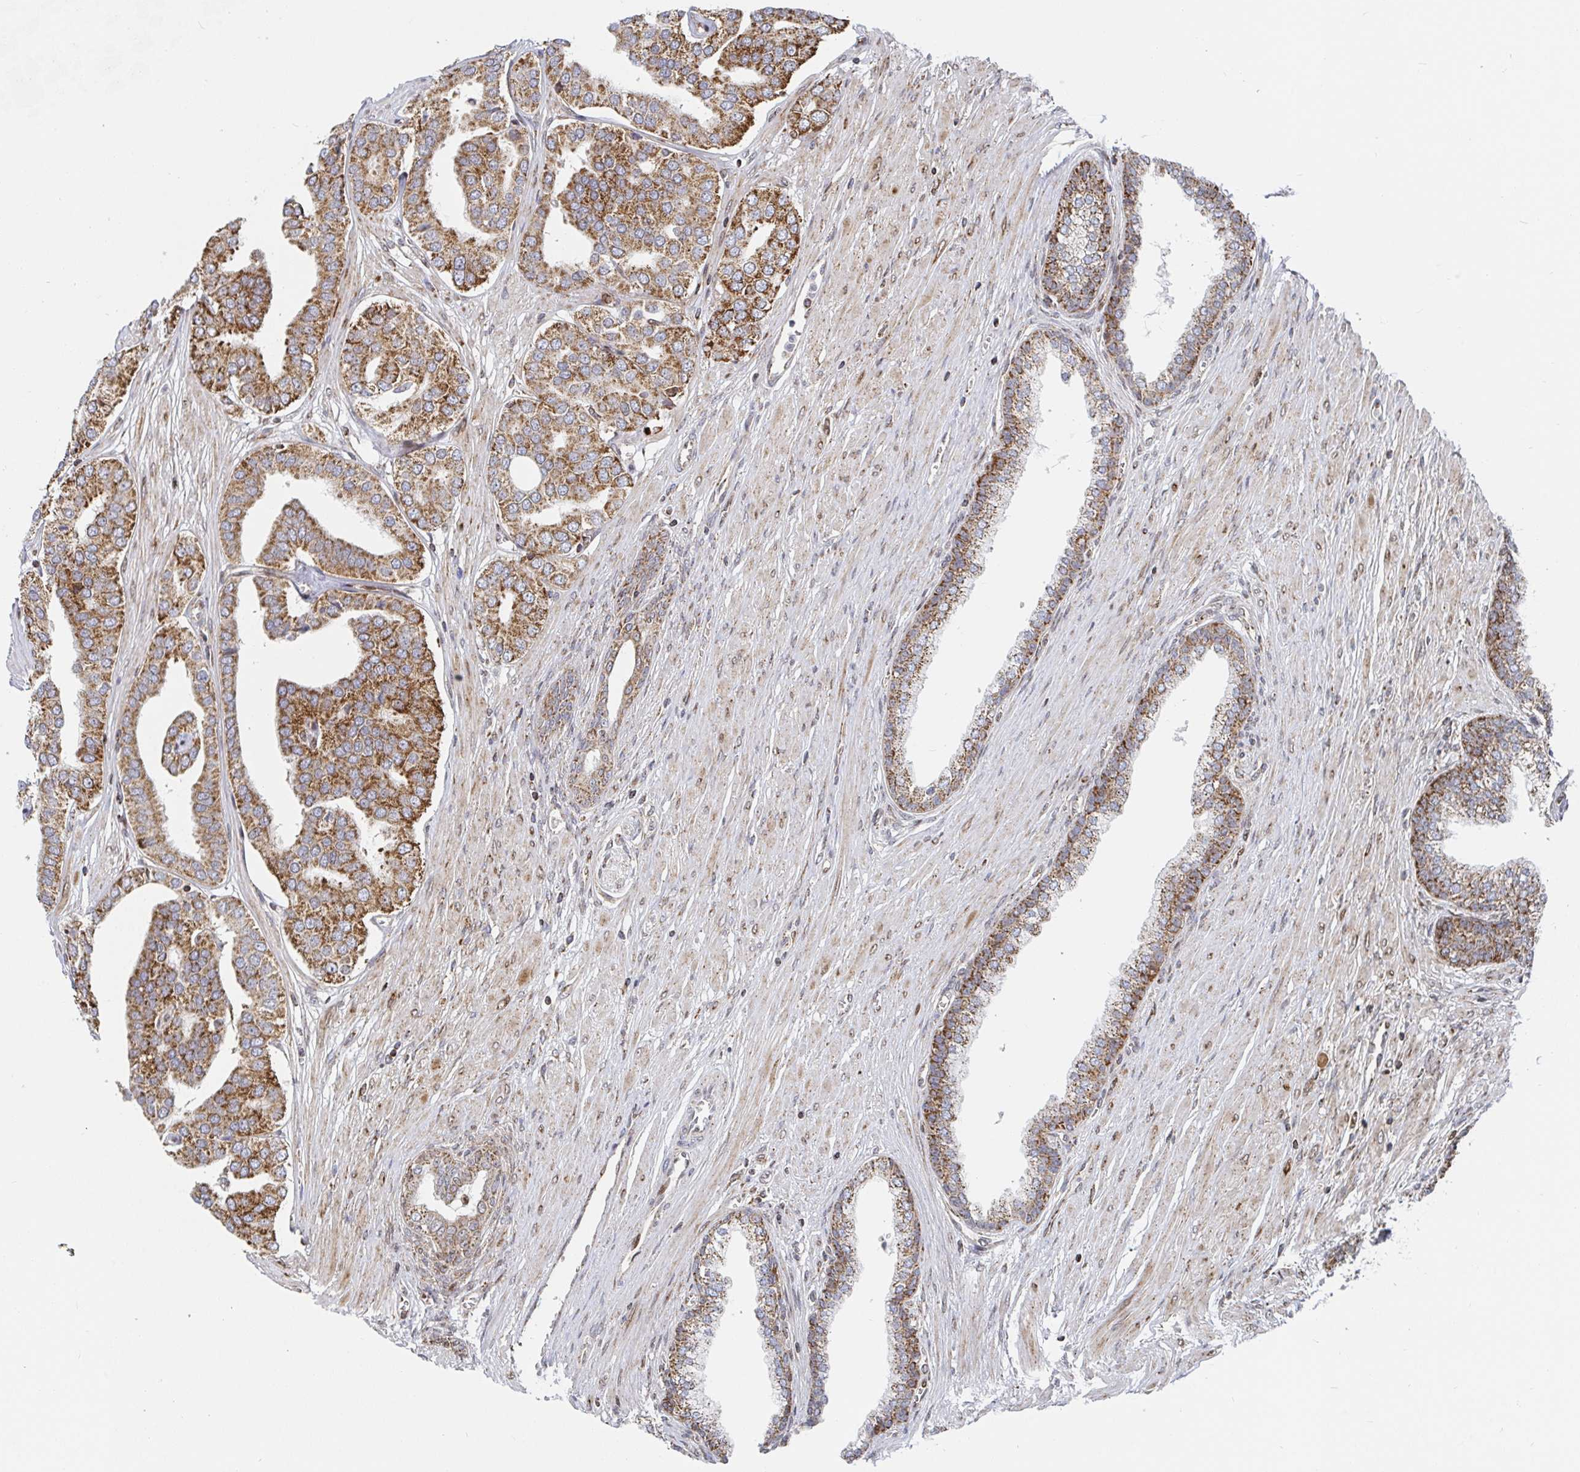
{"staining": {"intensity": "moderate", "quantity": ">75%", "location": "cytoplasmic/membranous"}, "tissue": "prostate cancer", "cell_type": "Tumor cells", "image_type": "cancer", "snomed": [{"axis": "morphology", "description": "Adenocarcinoma, High grade"}, {"axis": "topography", "description": "Prostate"}], "caption": "Adenocarcinoma (high-grade) (prostate) stained with DAB (3,3'-diaminobenzidine) immunohistochemistry (IHC) exhibits medium levels of moderate cytoplasmic/membranous expression in about >75% of tumor cells.", "gene": "STARD8", "patient": {"sex": "male", "age": 58}}